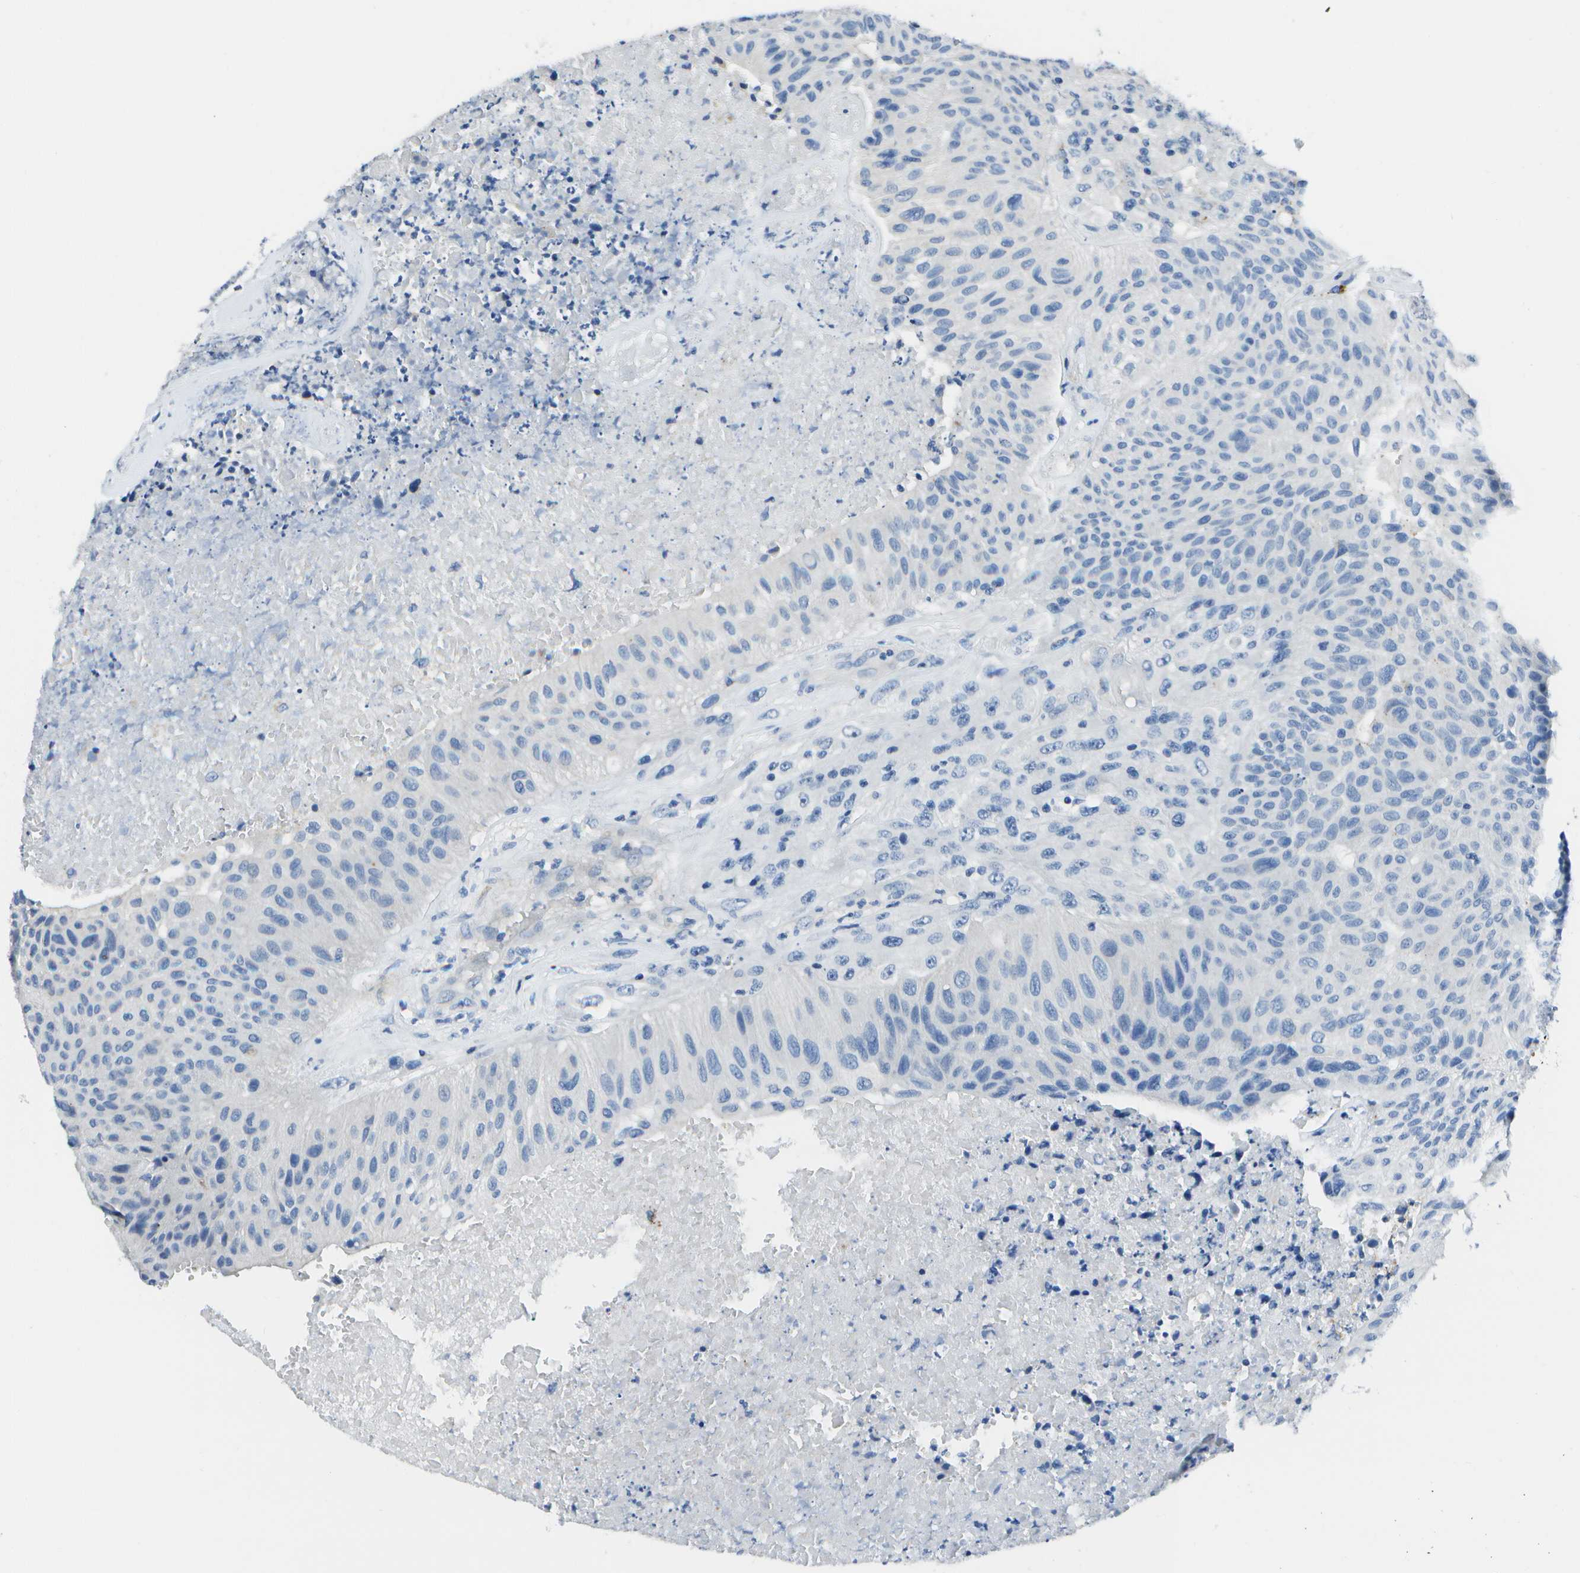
{"staining": {"intensity": "negative", "quantity": "none", "location": "none"}, "tissue": "urothelial cancer", "cell_type": "Tumor cells", "image_type": "cancer", "snomed": [{"axis": "morphology", "description": "Urothelial carcinoma, High grade"}, {"axis": "topography", "description": "Urinary bladder"}], "caption": "Immunohistochemistry (IHC) of urothelial cancer exhibits no expression in tumor cells.", "gene": "DCT", "patient": {"sex": "male", "age": 66}}